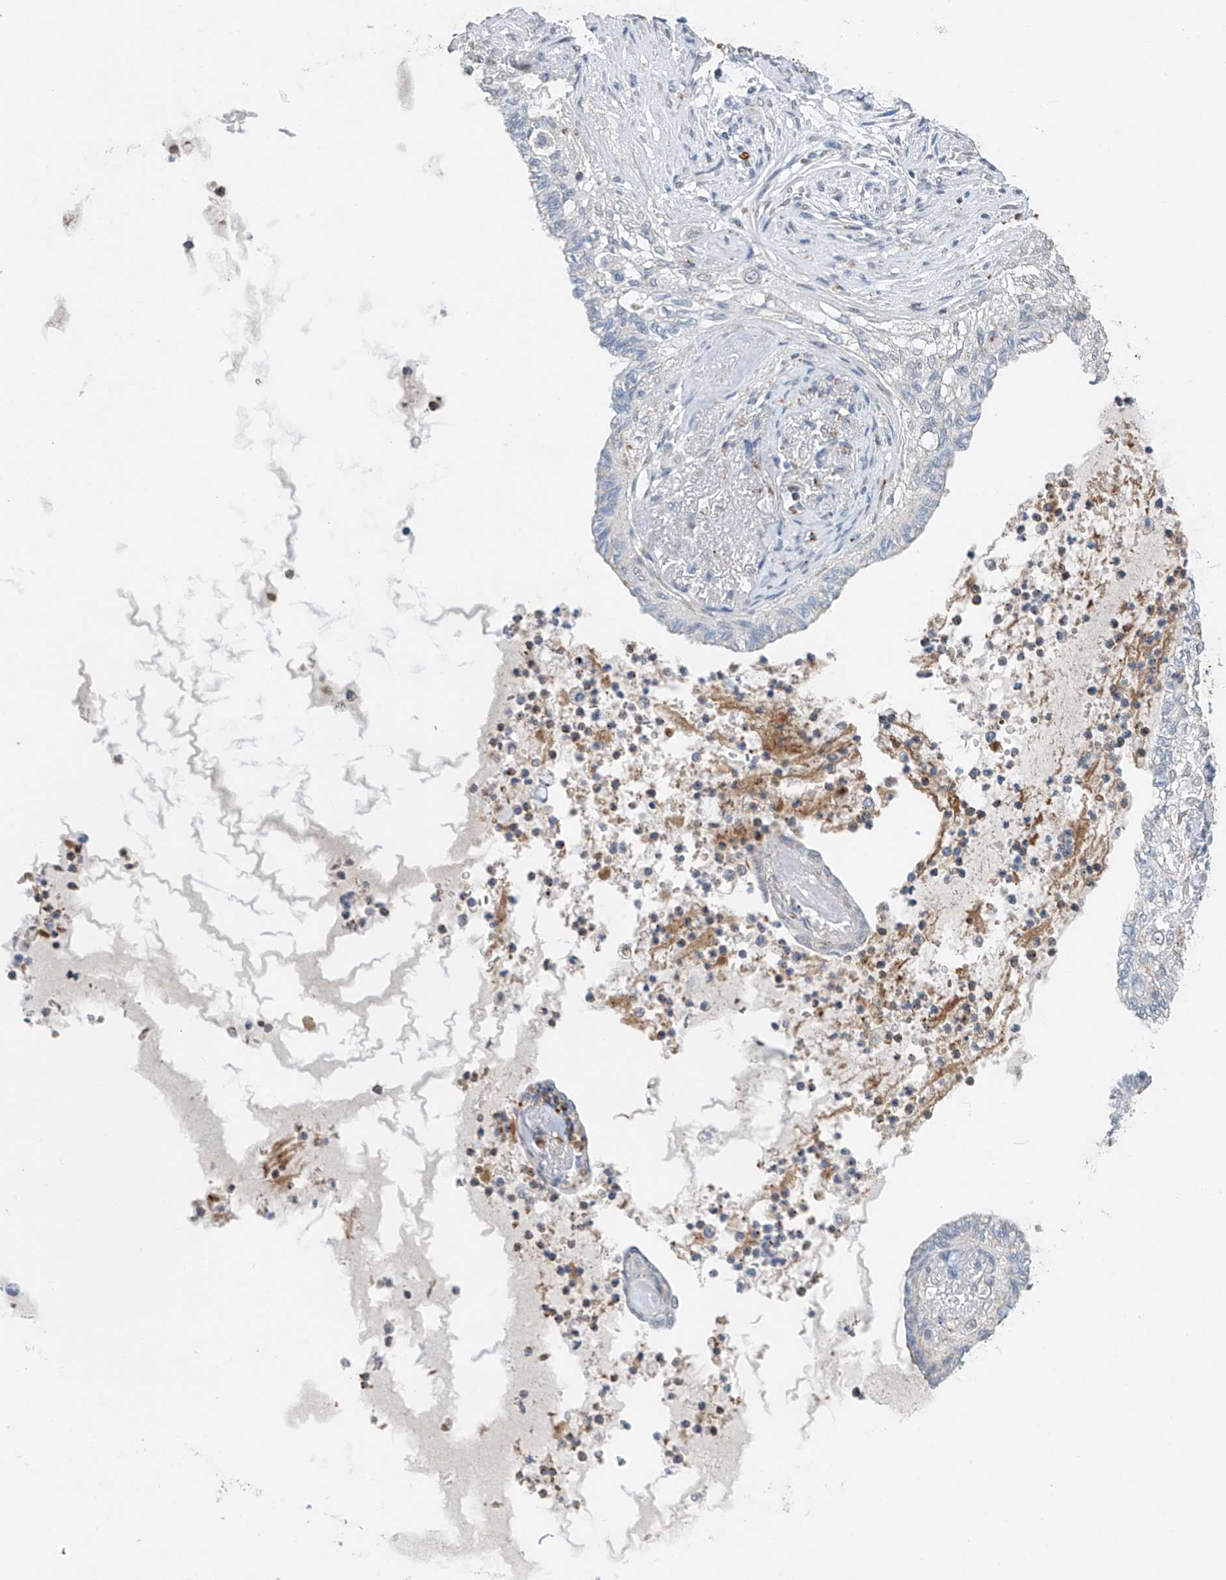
{"staining": {"intensity": "negative", "quantity": "none", "location": "none"}, "tissue": "lung cancer", "cell_type": "Tumor cells", "image_type": "cancer", "snomed": [{"axis": "morphology", "description": "Adenocarcinoma, NOS"}, {"axis": "topography", "description": "Lung"}], "caption": "Adenocarcinoma (lung) stained for a protein using immunohistochemistry demonstrates no expression tumor cells.", "gene": "KLF15", "patient": {"sex": "female", "age": 70}}